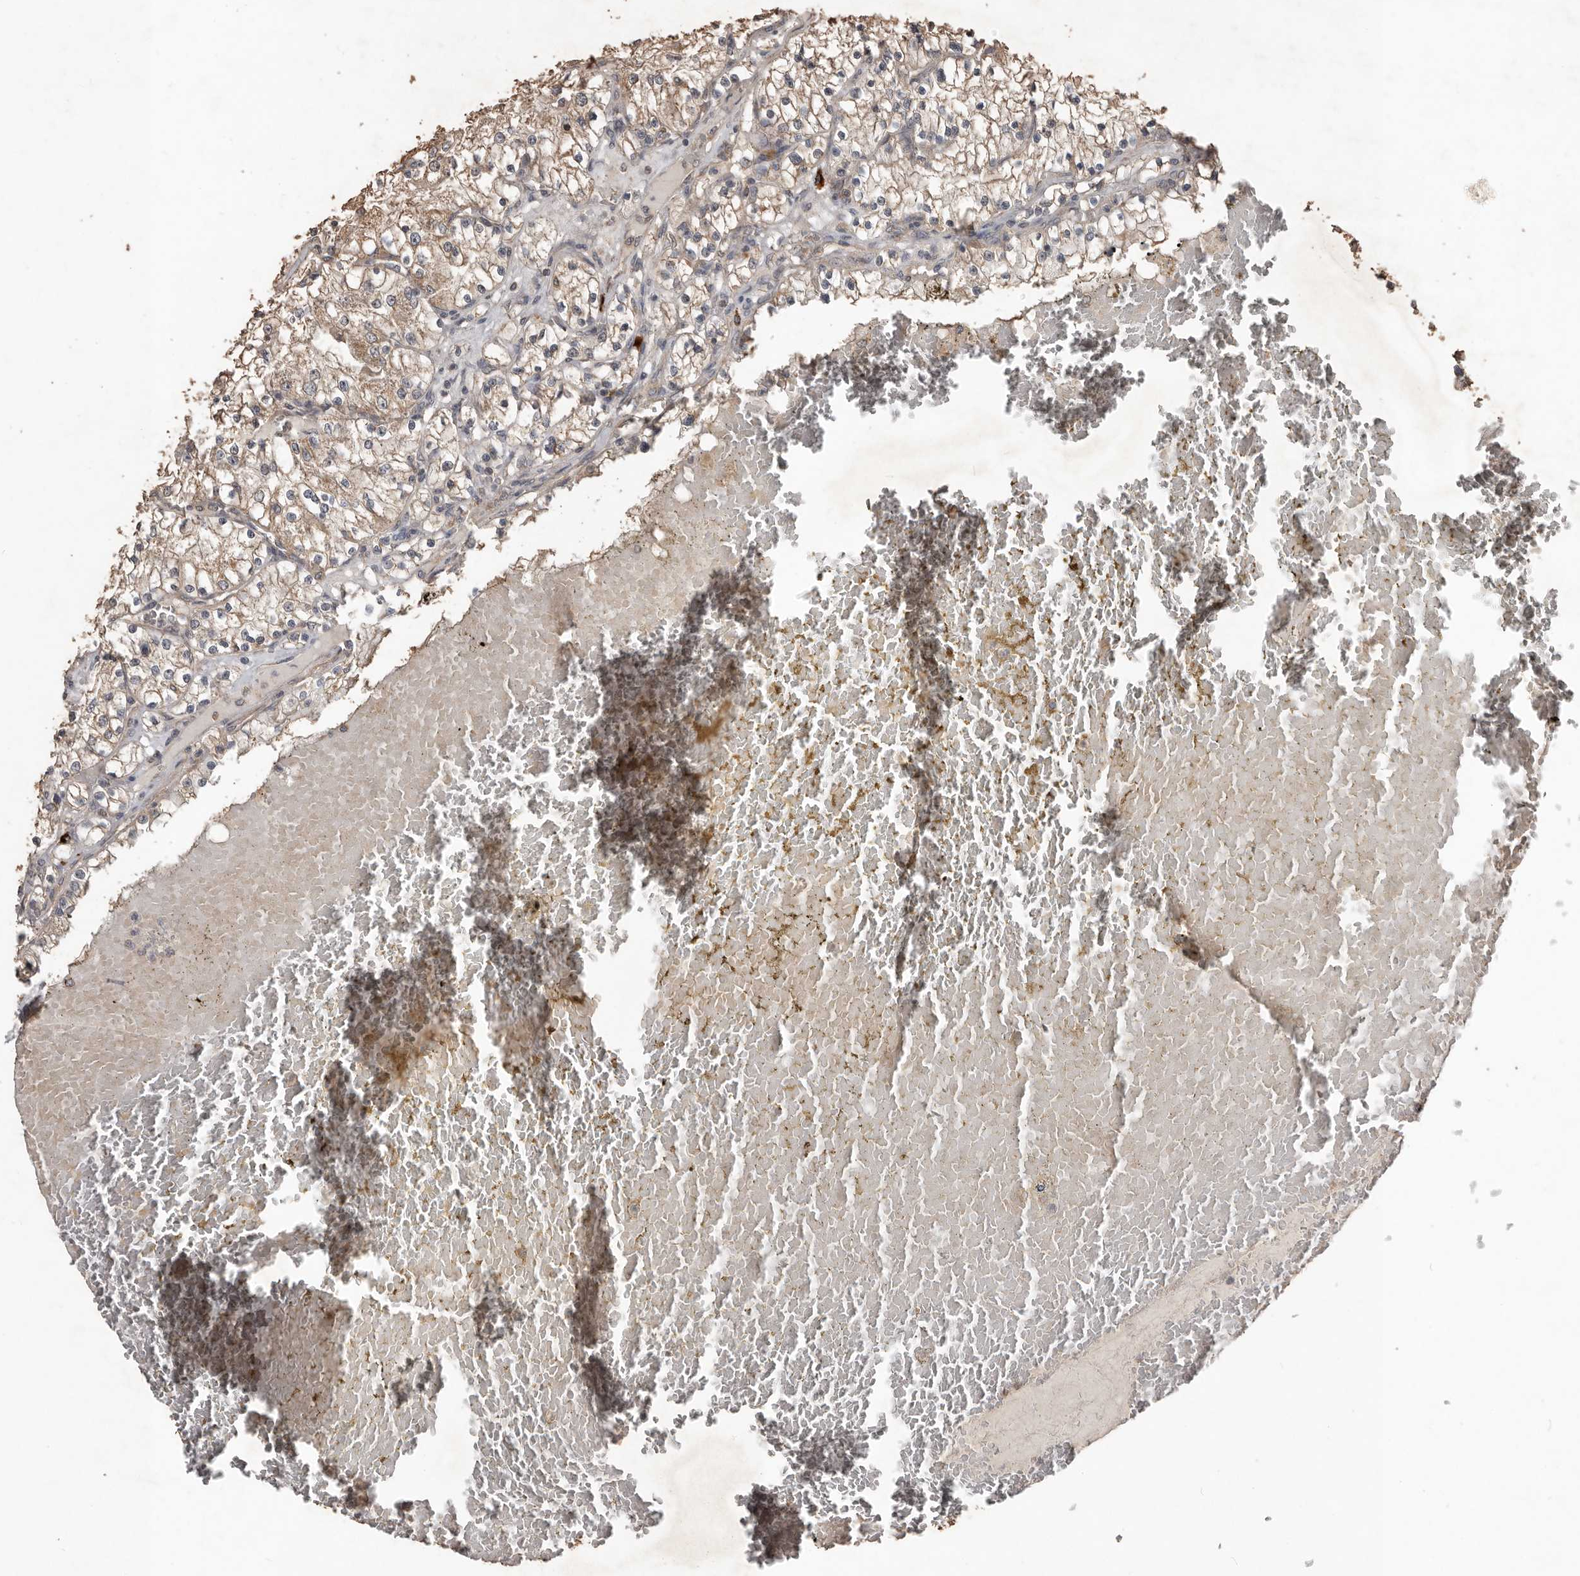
{"staining": {"intensity": "weak", "quantity": ">75%", "location": "cytoplasmic/membranous"}, "tissue": "renal cancer", "cell_type": "Tumor cells", "image_type": "cancer", "snomed": [{"axis": "morphology", "description": "Normal tissue, NOS"}, {"axis": "morphology", "description": "Adenocarcinoma, NOS"}, {"axis": "topography", "description": "Kidney"}], "caption": "There is low levels of weak cytoplasmic/membranous staining in tumor cells of renal adenocarcinoma, as demonstrated by immunohistochemical staining (brown color).", "gene": "BAMBI", "patient": {"sex": "male", "age": 68}}